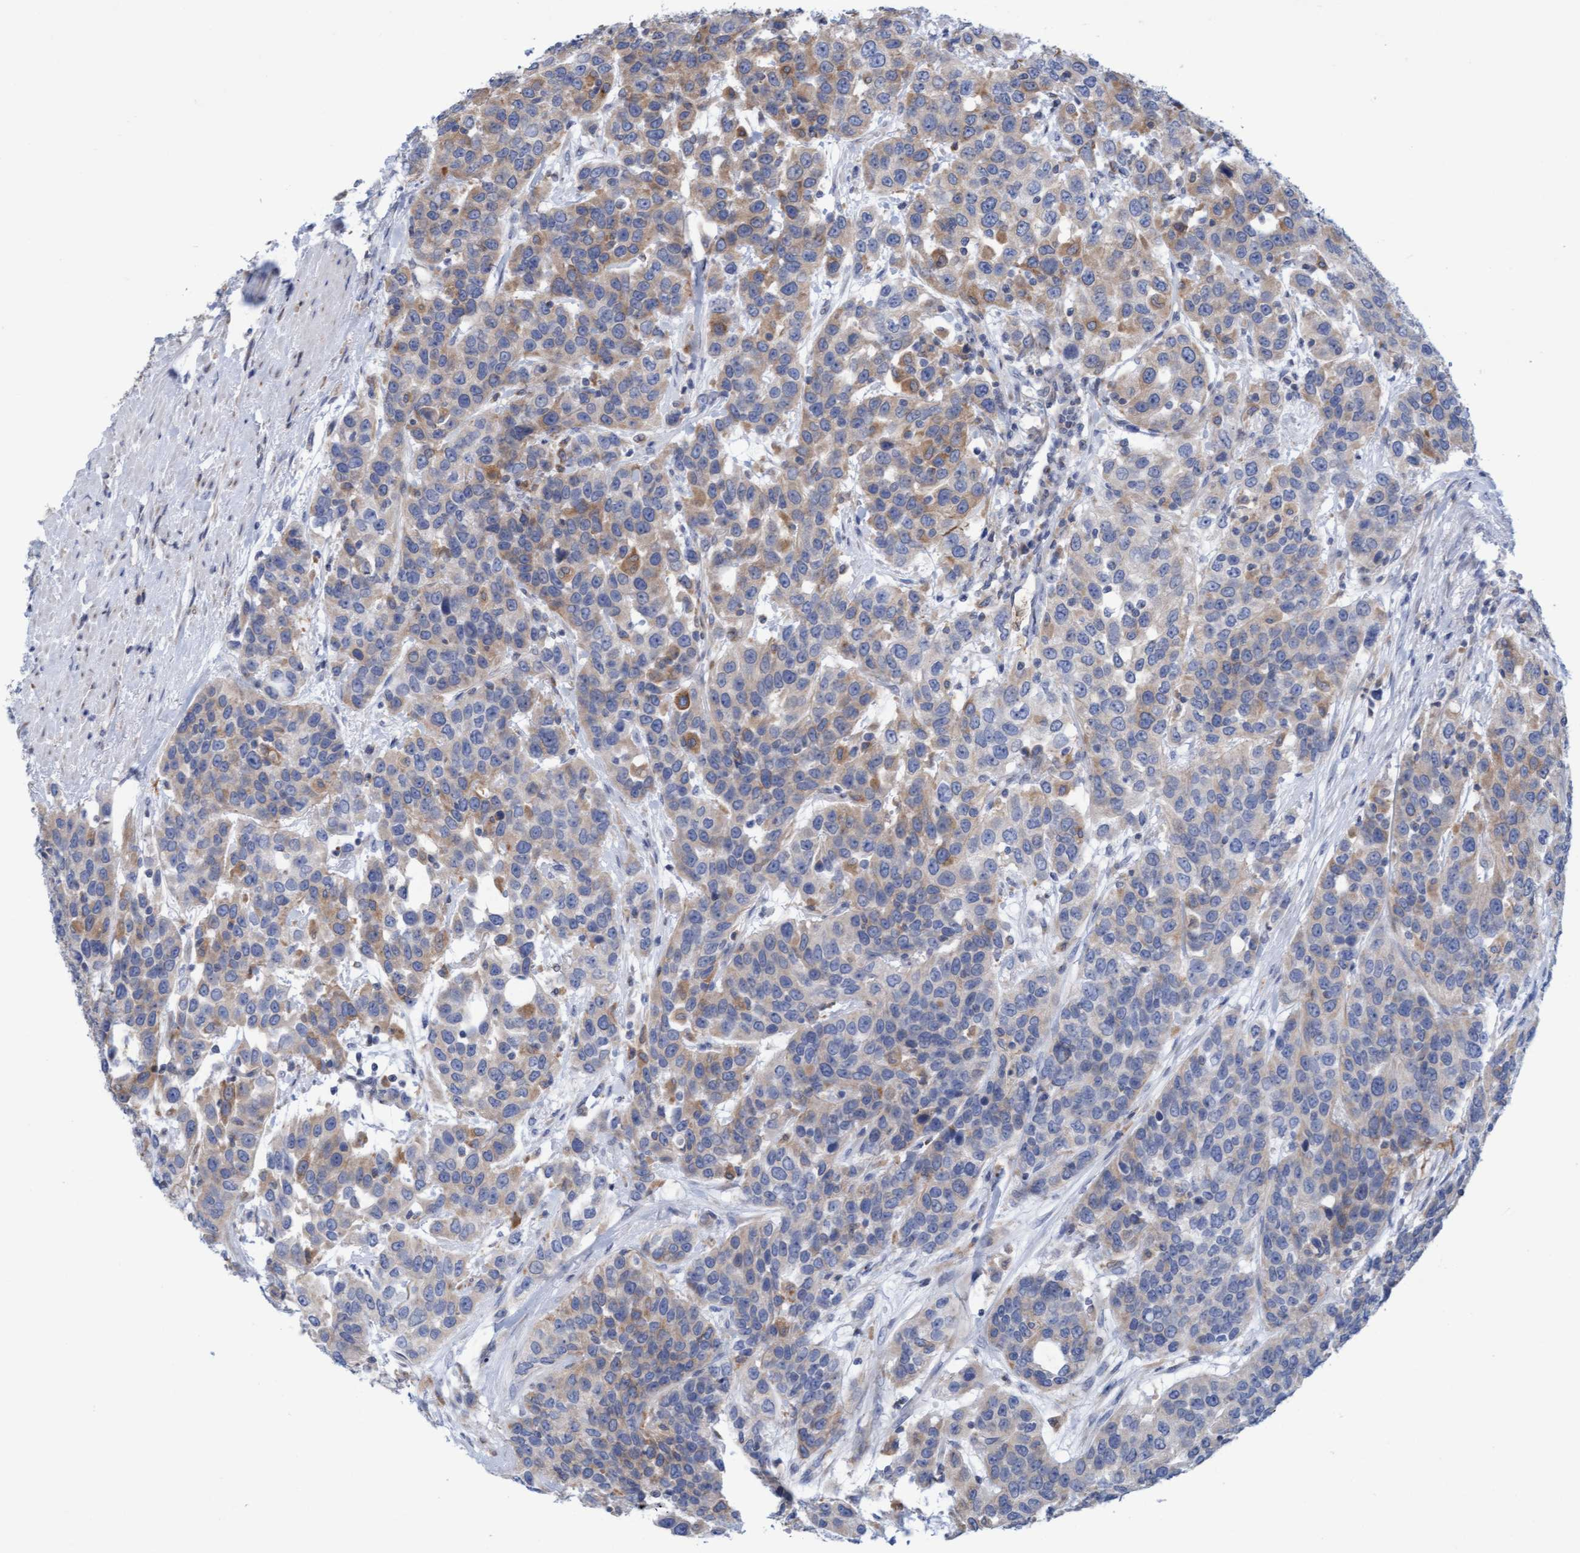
{"staining": {"intensity": "moderate", "quantity": "<25%", "location": "cytoplasmic/membranous"}, "tissue": "urothelial cancer", "cell_type": "Tumor cells", "image_type": "cancer", "snomed": [{"axis": "morphology", "description": "Urothelial carcinoma, High grade"}, {"axis": "topography", "description": "Urinary bladder"}], "caption": "Moderate cytoplasmic/membranous positivity is identified in approximately <25% of tumor cells in urothelial cancer. Nuclei are stained in blue.", "gene": "SLC28A3", "patient": {"sex": "female", "age": 80}}